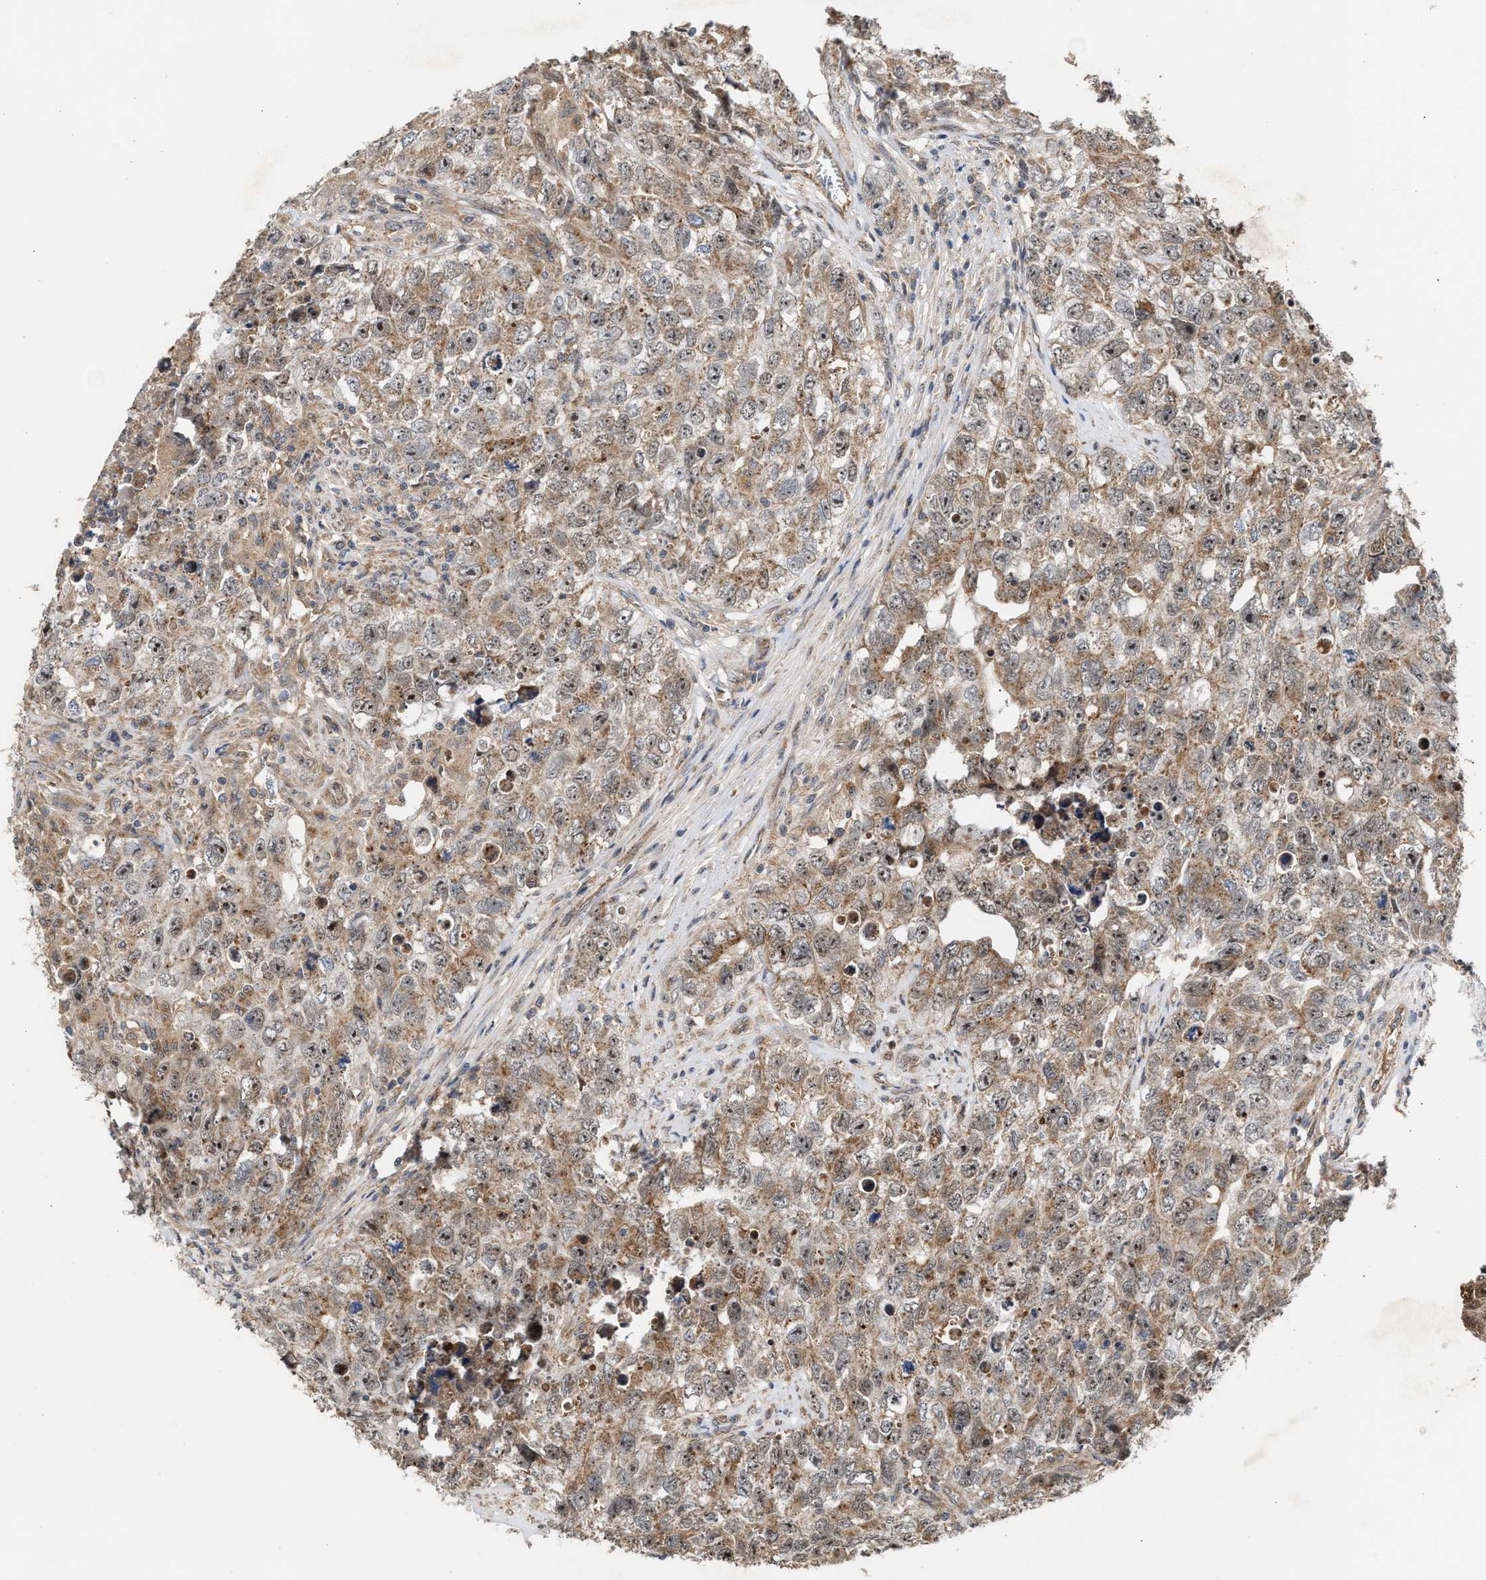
{"staining": {"intensity": "moderate", "quantity": ">75%", "location": "cytoplasmic/membranous,nuclear"}, "tissue": "testis cancer", "cell_type": "Tumor cells", "image_type": "cancer", "snomed": [{"axis": "morphology", "description": "Seminoma, NOS"}, {"axis": "morphology", "description": "Carcinoma, Embryonal, NOS"}, {"axis": "topography", "description": "Testis"}], "caption": "Testis cancer (embryonal carcinoma) tissue reveals moderate cytoplasmic/membranous and nuclear expression in approximately >75% of tumor cells, visualized by immunohistochemistry. The staining was performed using DAB to visualize the protein expression in brown, while the nuclei were stained in blue with hematoxylin (Magnification: 20x).", "gene": "EXOSC2", "patient": {"sex": "male", "age": 43}}